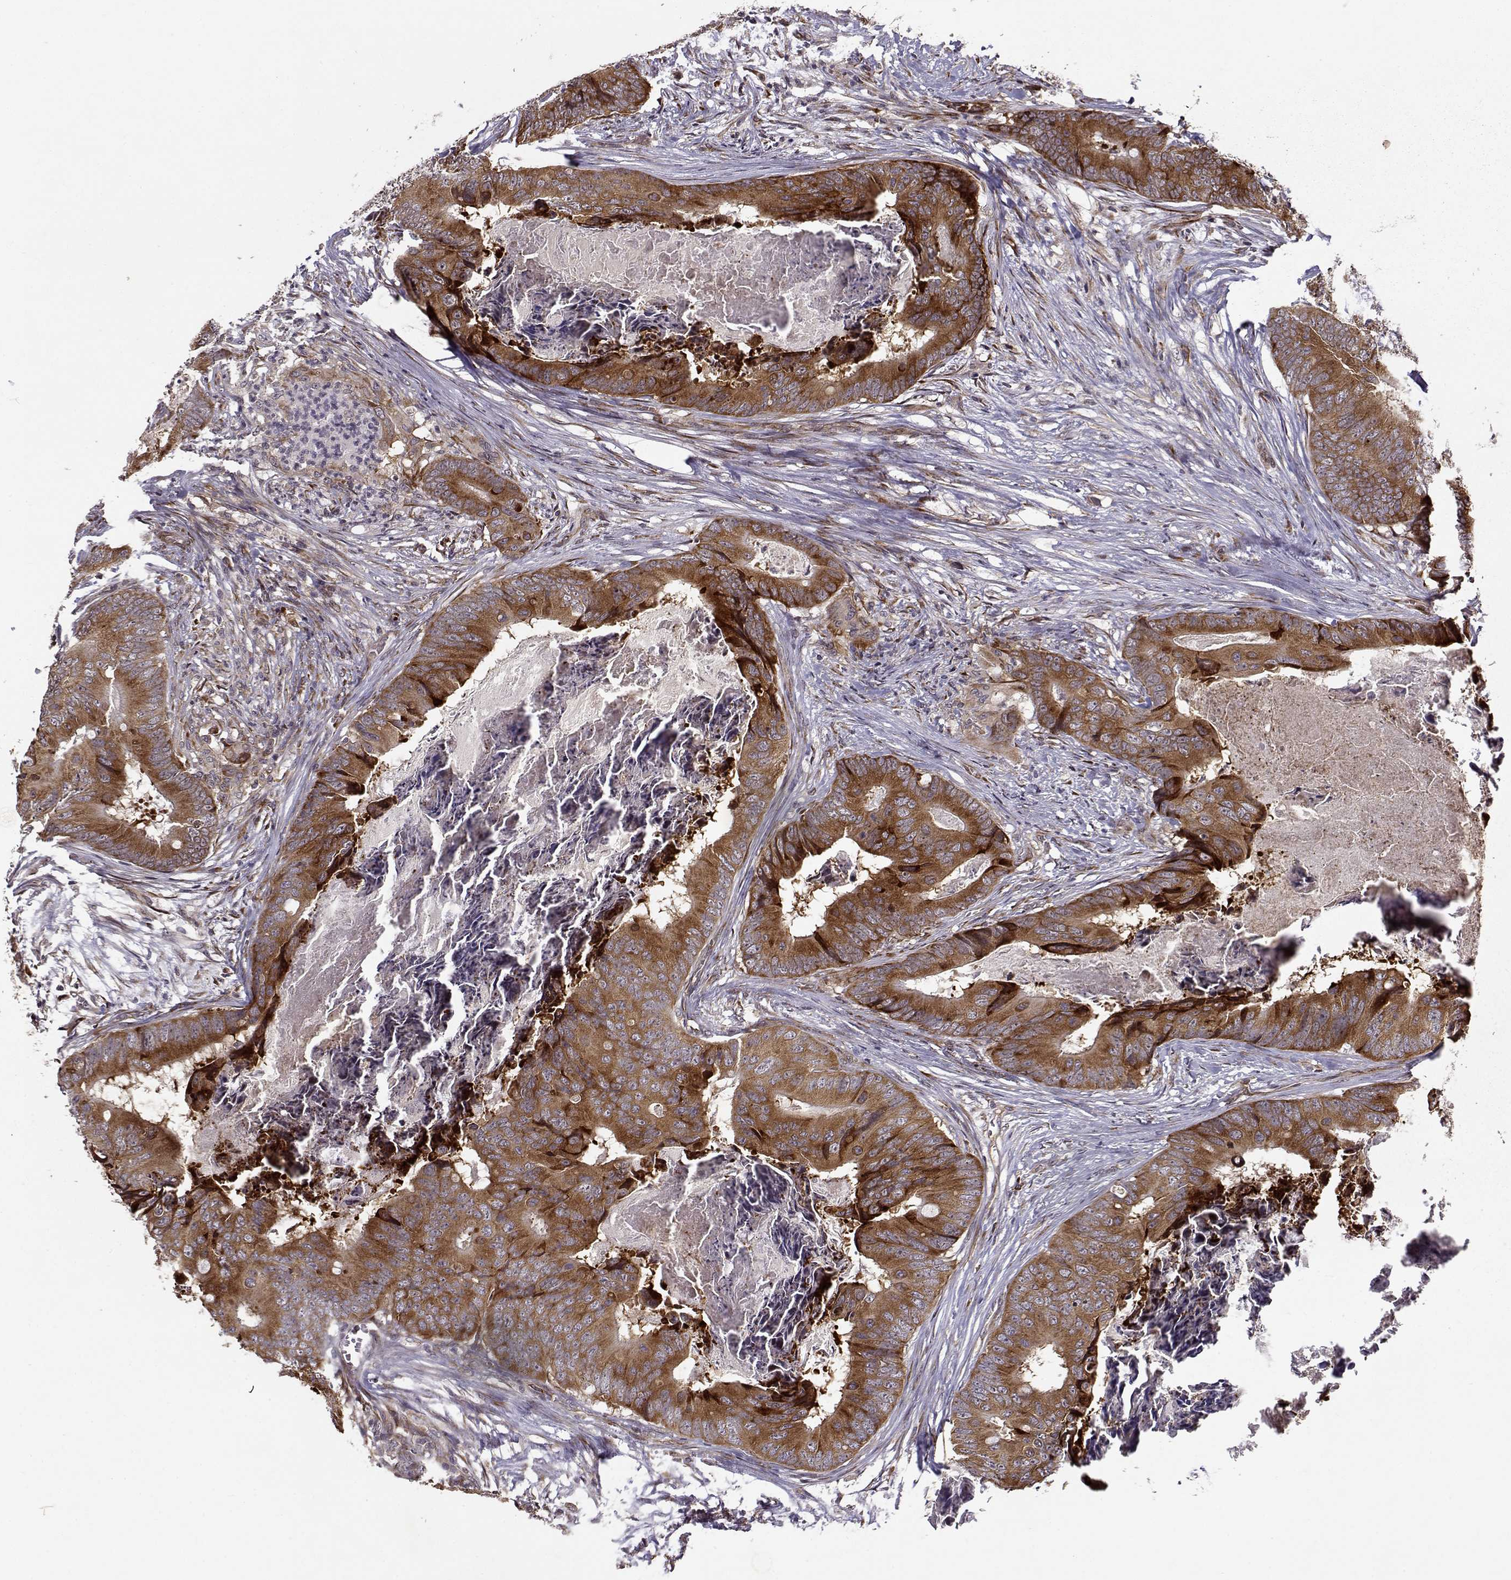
{"staining": {"intensity": "strong", "quantity": ">75%", "location": "cytoplasmic/membranous"}, "tissue": "colorectal cancer", "cell_type": "Tumor cells", "image_type": "cancer", "snomed": [{"axis": "morphology", "description": "Adenocarcinoma, NOS"}, {"axis": "topography", "description": "Colon"}], "caption": "Protein analysis of adenocarcinoma (colorectal) tissue shows strong cytoplasmic/membranous positivity in about >75% of tumor cells.", "gene": "RPL31", "patient": {"sex": "male", "age": 84}}